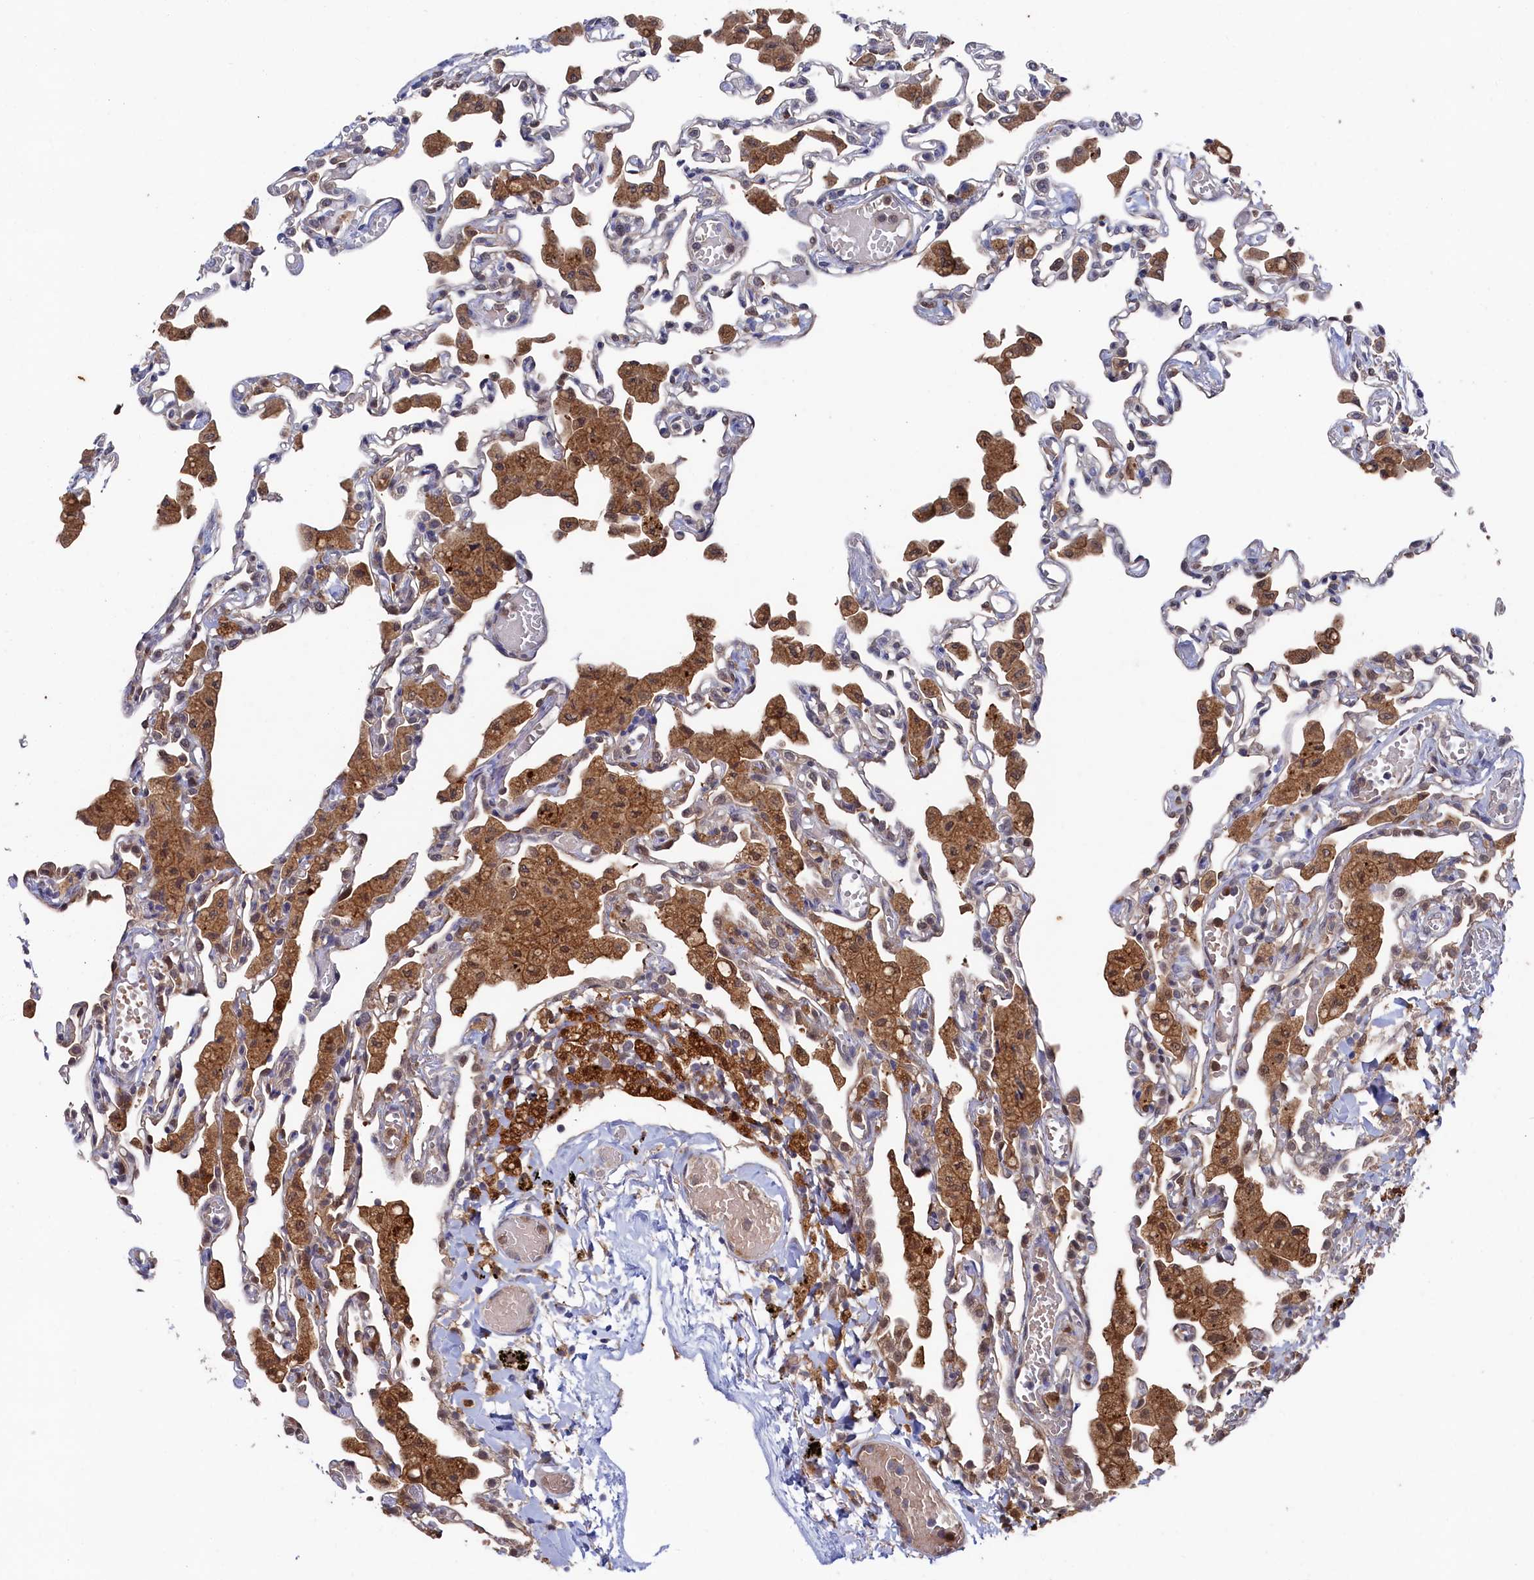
{"staining": {"intensity": "moderate", "quantity": "<25%", "location": "cytoplasmic/membranous,nuclear"}, "tissue": "lung", "cell_type": "Alveolar cells", "image_type": "normal", "snomed": [{"axis": "morphology", "description": "Normal tissue, NOS"}, {"axis": "topography", "description": "Bronchus"}, {"axis": "topography", "description": "Lung"}], "caption": "An immunohistochemistry (IHC) micrograph of unremarkable tissue is shown. Protein staining in brown labels moderate cytoplasmic/membranous,nuclear positivity in lung within alveolar cells.", "gene": "RNH1", "patient": {"sex": "female", "age": 49}}